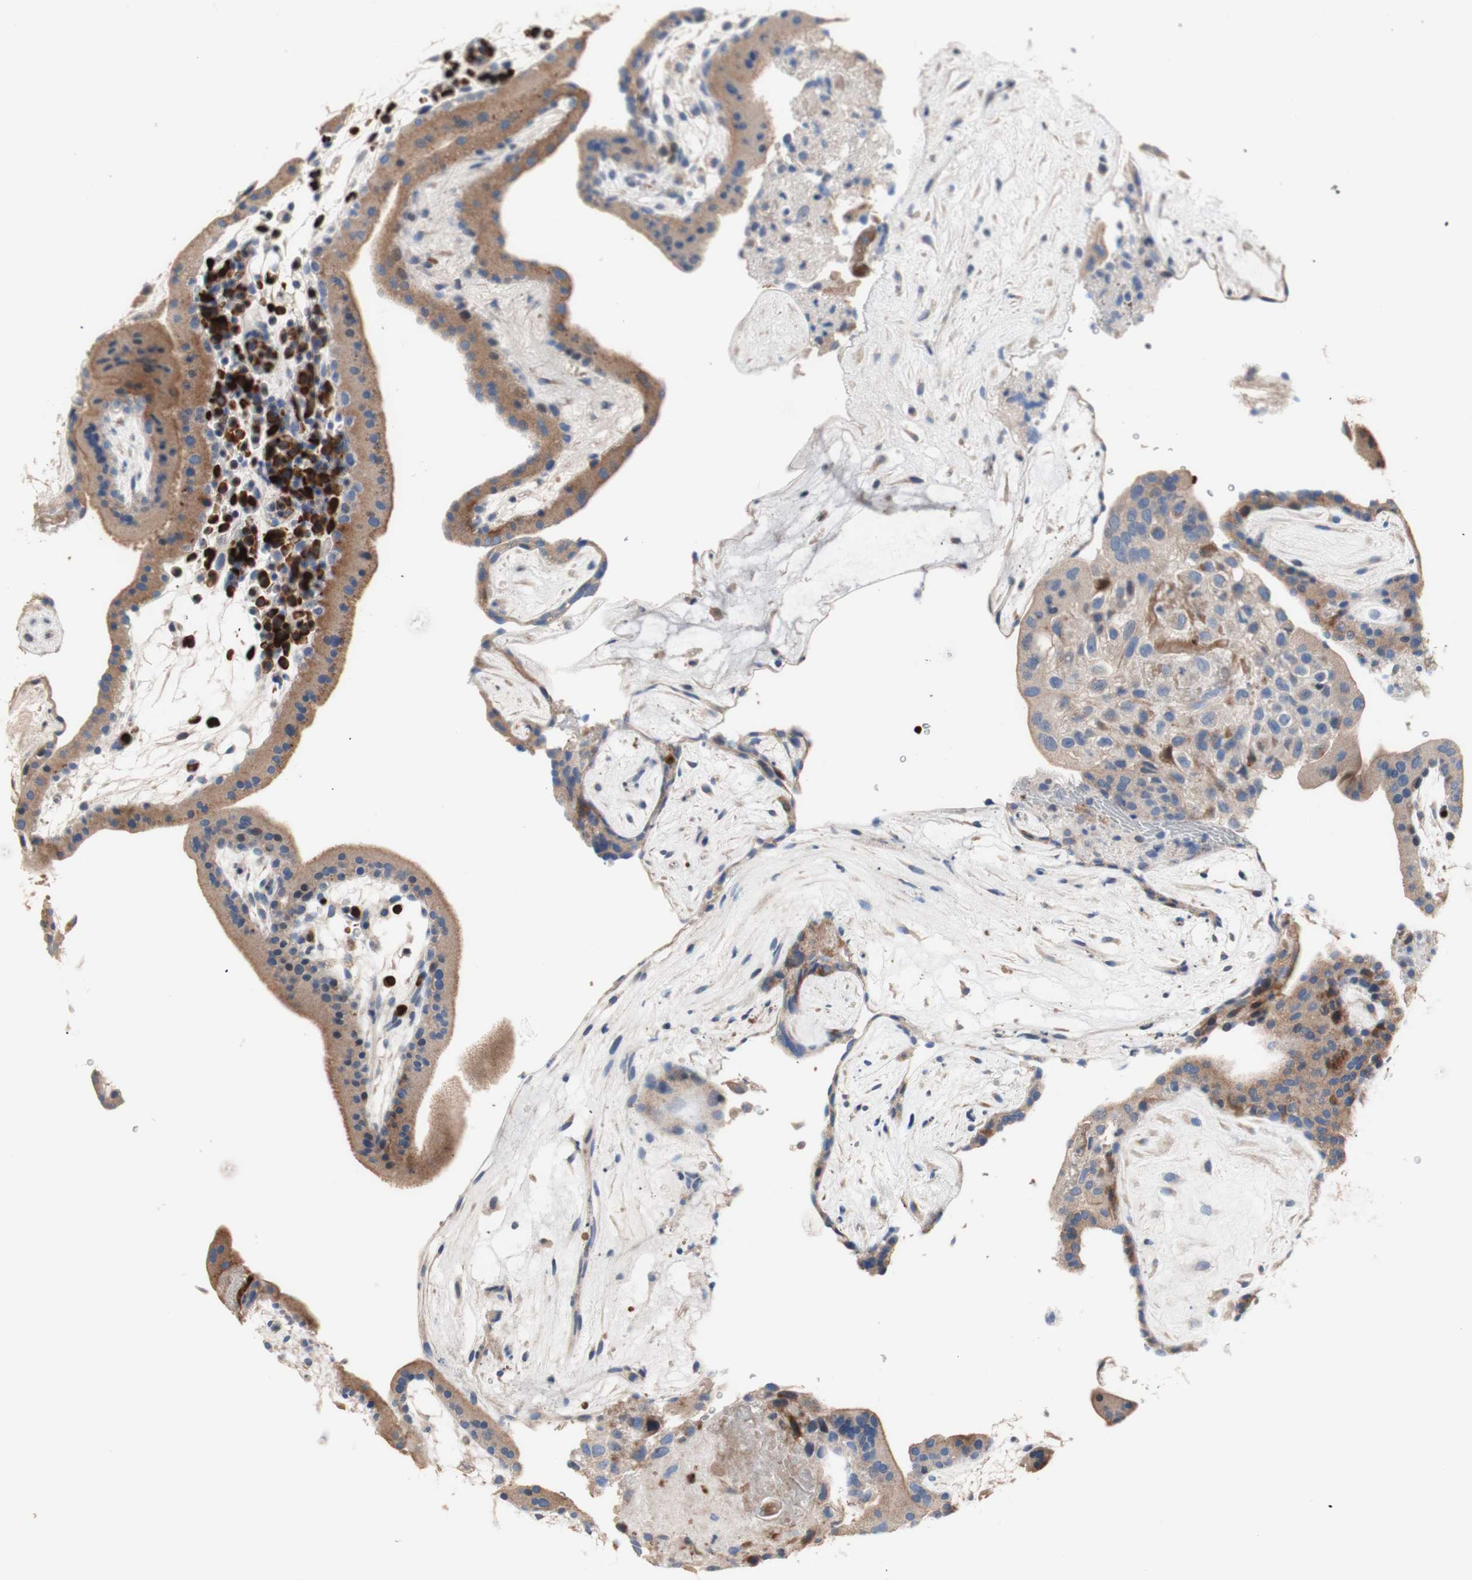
{"staining": {"intensity": "weak", "quantity": "25%-75%", "location": "cytoplasmic/membranous"}, "tissue": "placenta", "cell_type": "Decidual cells", "image_type": "normal", "snomed": [{"axis": "morphology", "description": "Normal tissue, NOS"}, {"axis": "topography", "description": "Placenta"}], "caption": "Immunohistochemistry staining of benign placenta, which displays low levels of weak cytoplasmic/membranous expression in about 25%-75% of decidual cells indicating weak cytoplasmic/membranous protein expression. The staining was performed using DAB (brown) for protein detection and nuclei were counterstained in hematoxylin (blue).", "gene": "CDON", "patient": {"sex": "female", "age": 19}}